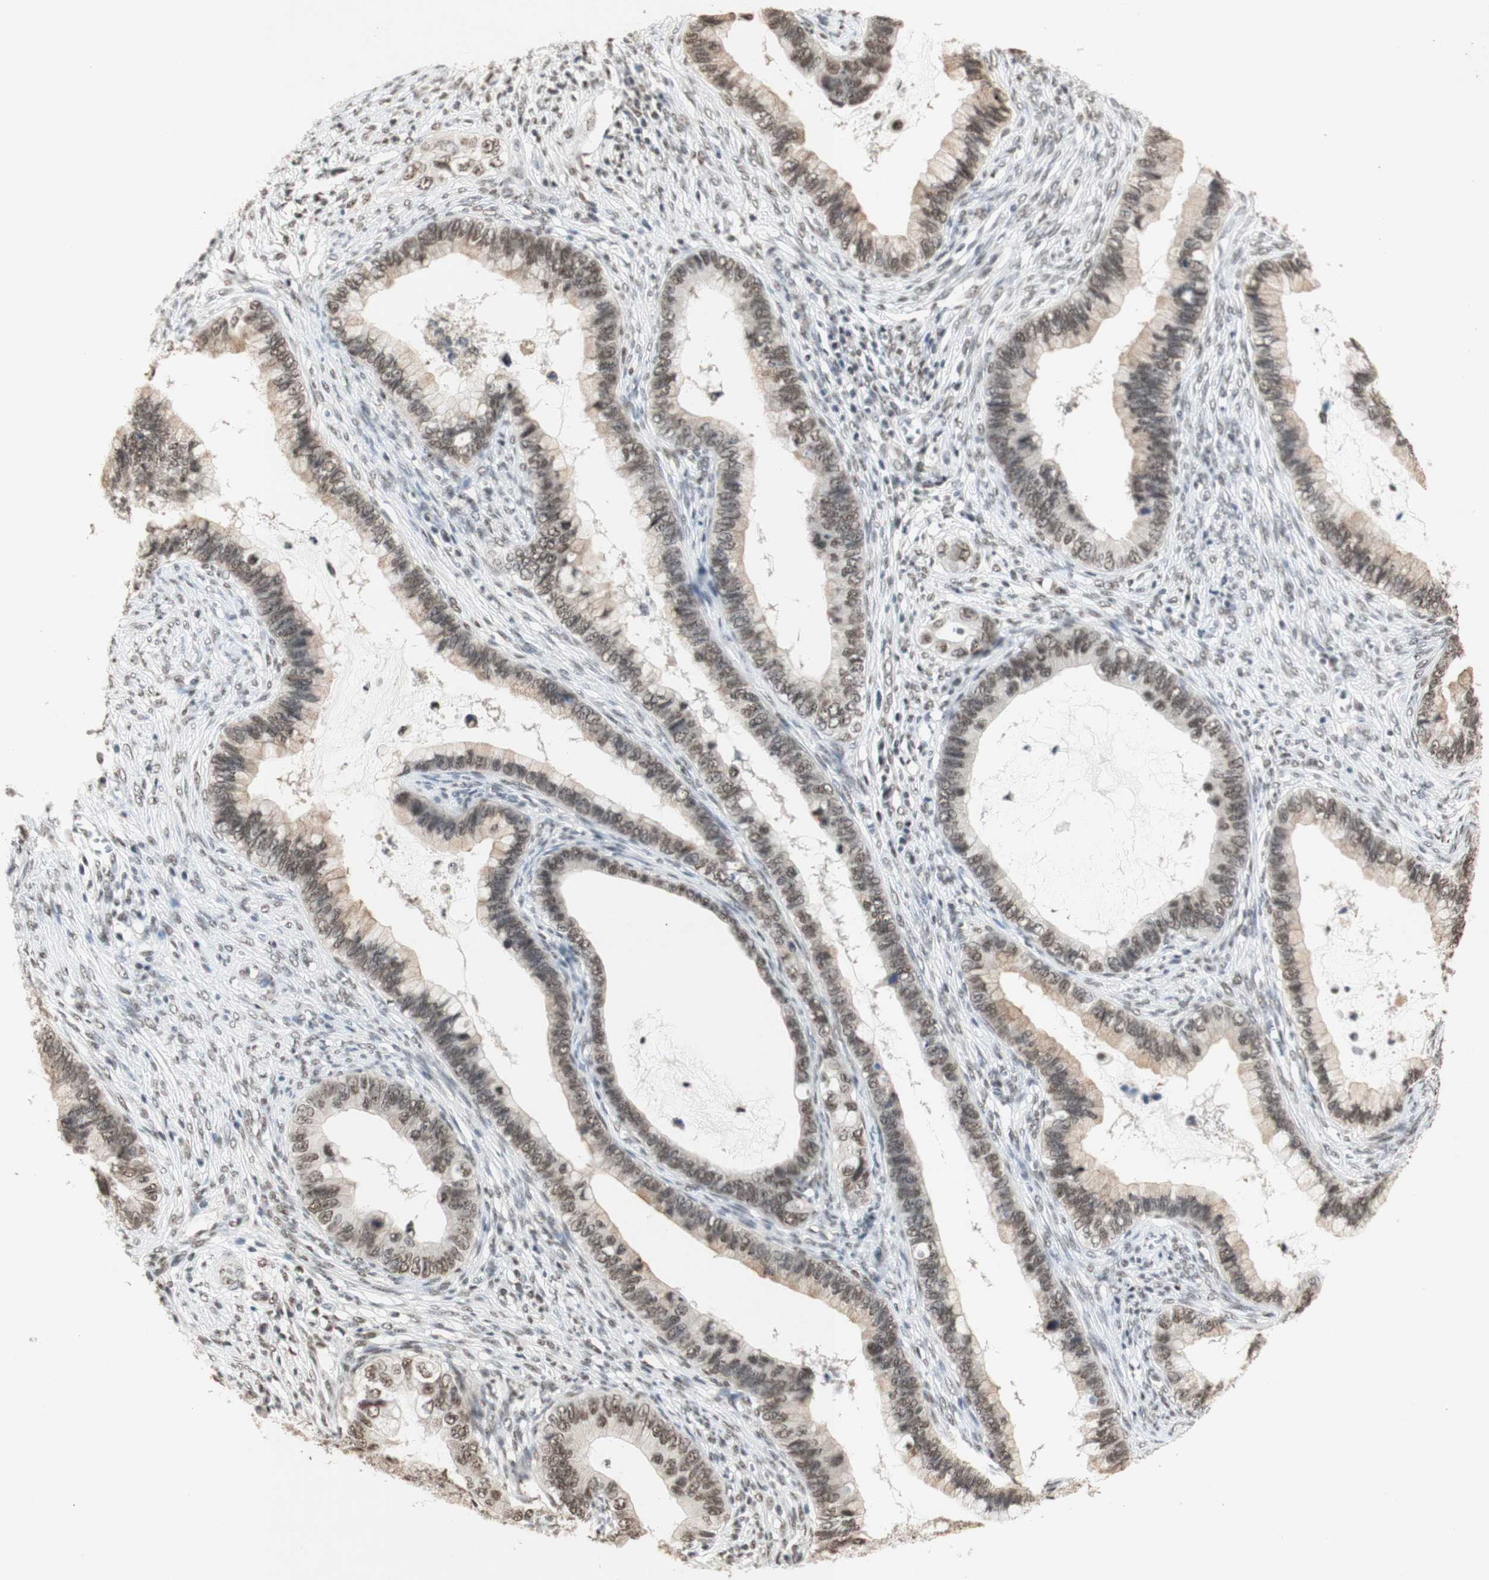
{"staining": {"intensity": "weak", "quantity": ">75%", "location": "cytoplasmic/membranous,nuclear"}, "tissue": "cervical cancer", "cell_type": "Tumor cells", "image_type": "cancer", "snomed": [{"axis": "morphology", "description": "Adenocarcinoma, NOS"}, {"axis": "topography", "description": "Cervix"}], "caption": "Adenocarcinoma (cervical) stained for a protein displays weak cytoplasmic/membranous and nuclear positivity in tumor cells.", "gene": "SNRPB", "patient": {"sex": "female", "age": 44}}